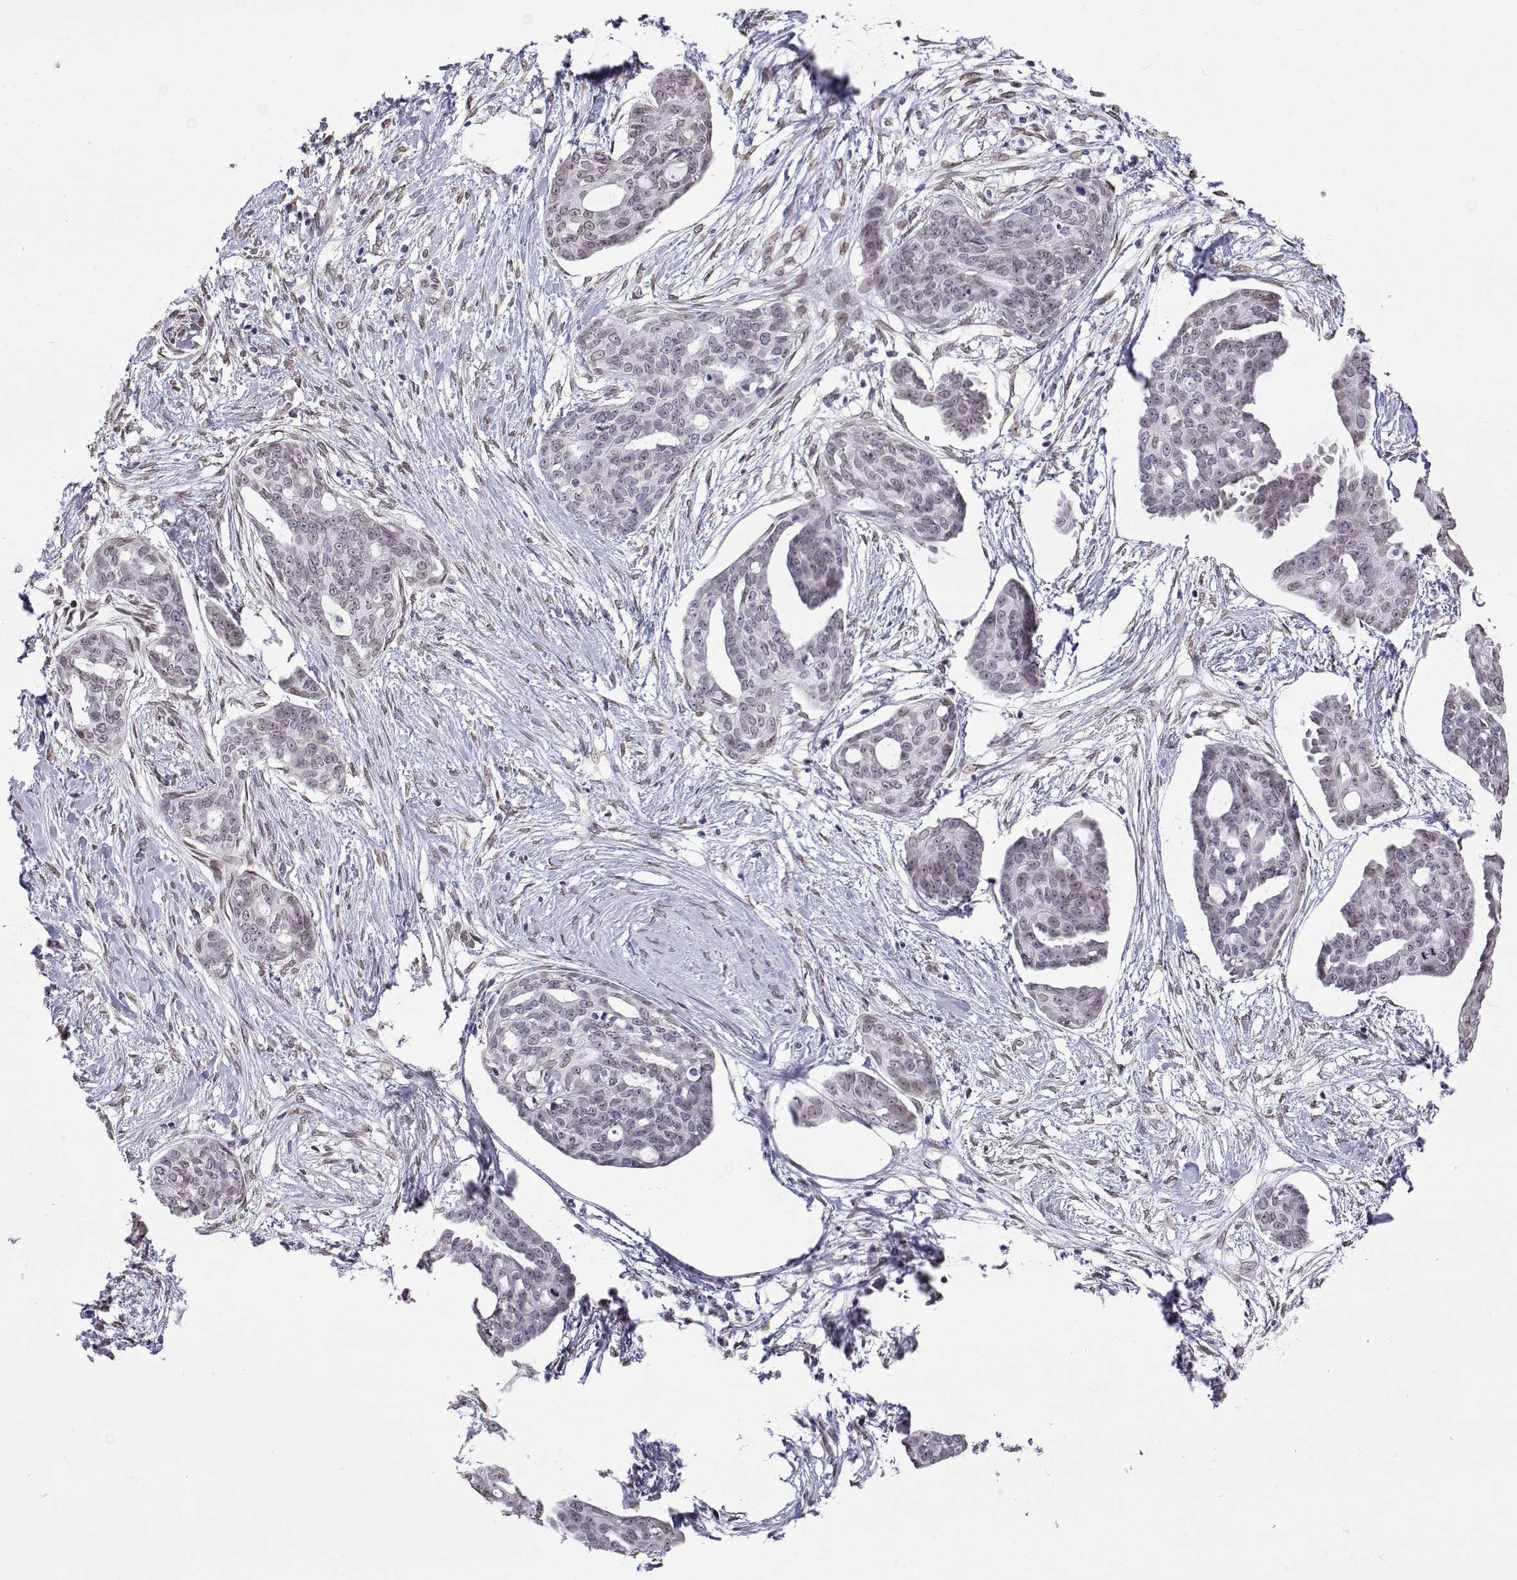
{"staining": {"intensity": "weak", "quantity": "<25%", "location": "nuclear"}, "tissue": "ovarian cancer", "cell_type": "Tumor cells", "image_type": "cancer", "snomed": [{"axis": "morphology", "description": "Cystadenocarcinoma, serous, NOS"}, {"axis": "topography", "description": "Ovary"}], "caption": "Micrograph shows no significant protein positivity in tumor cells of serous cystadenocarcinoma (ovarian).", "gene": "ZNF532", "patient": {"sex": "female", "age": 71}}